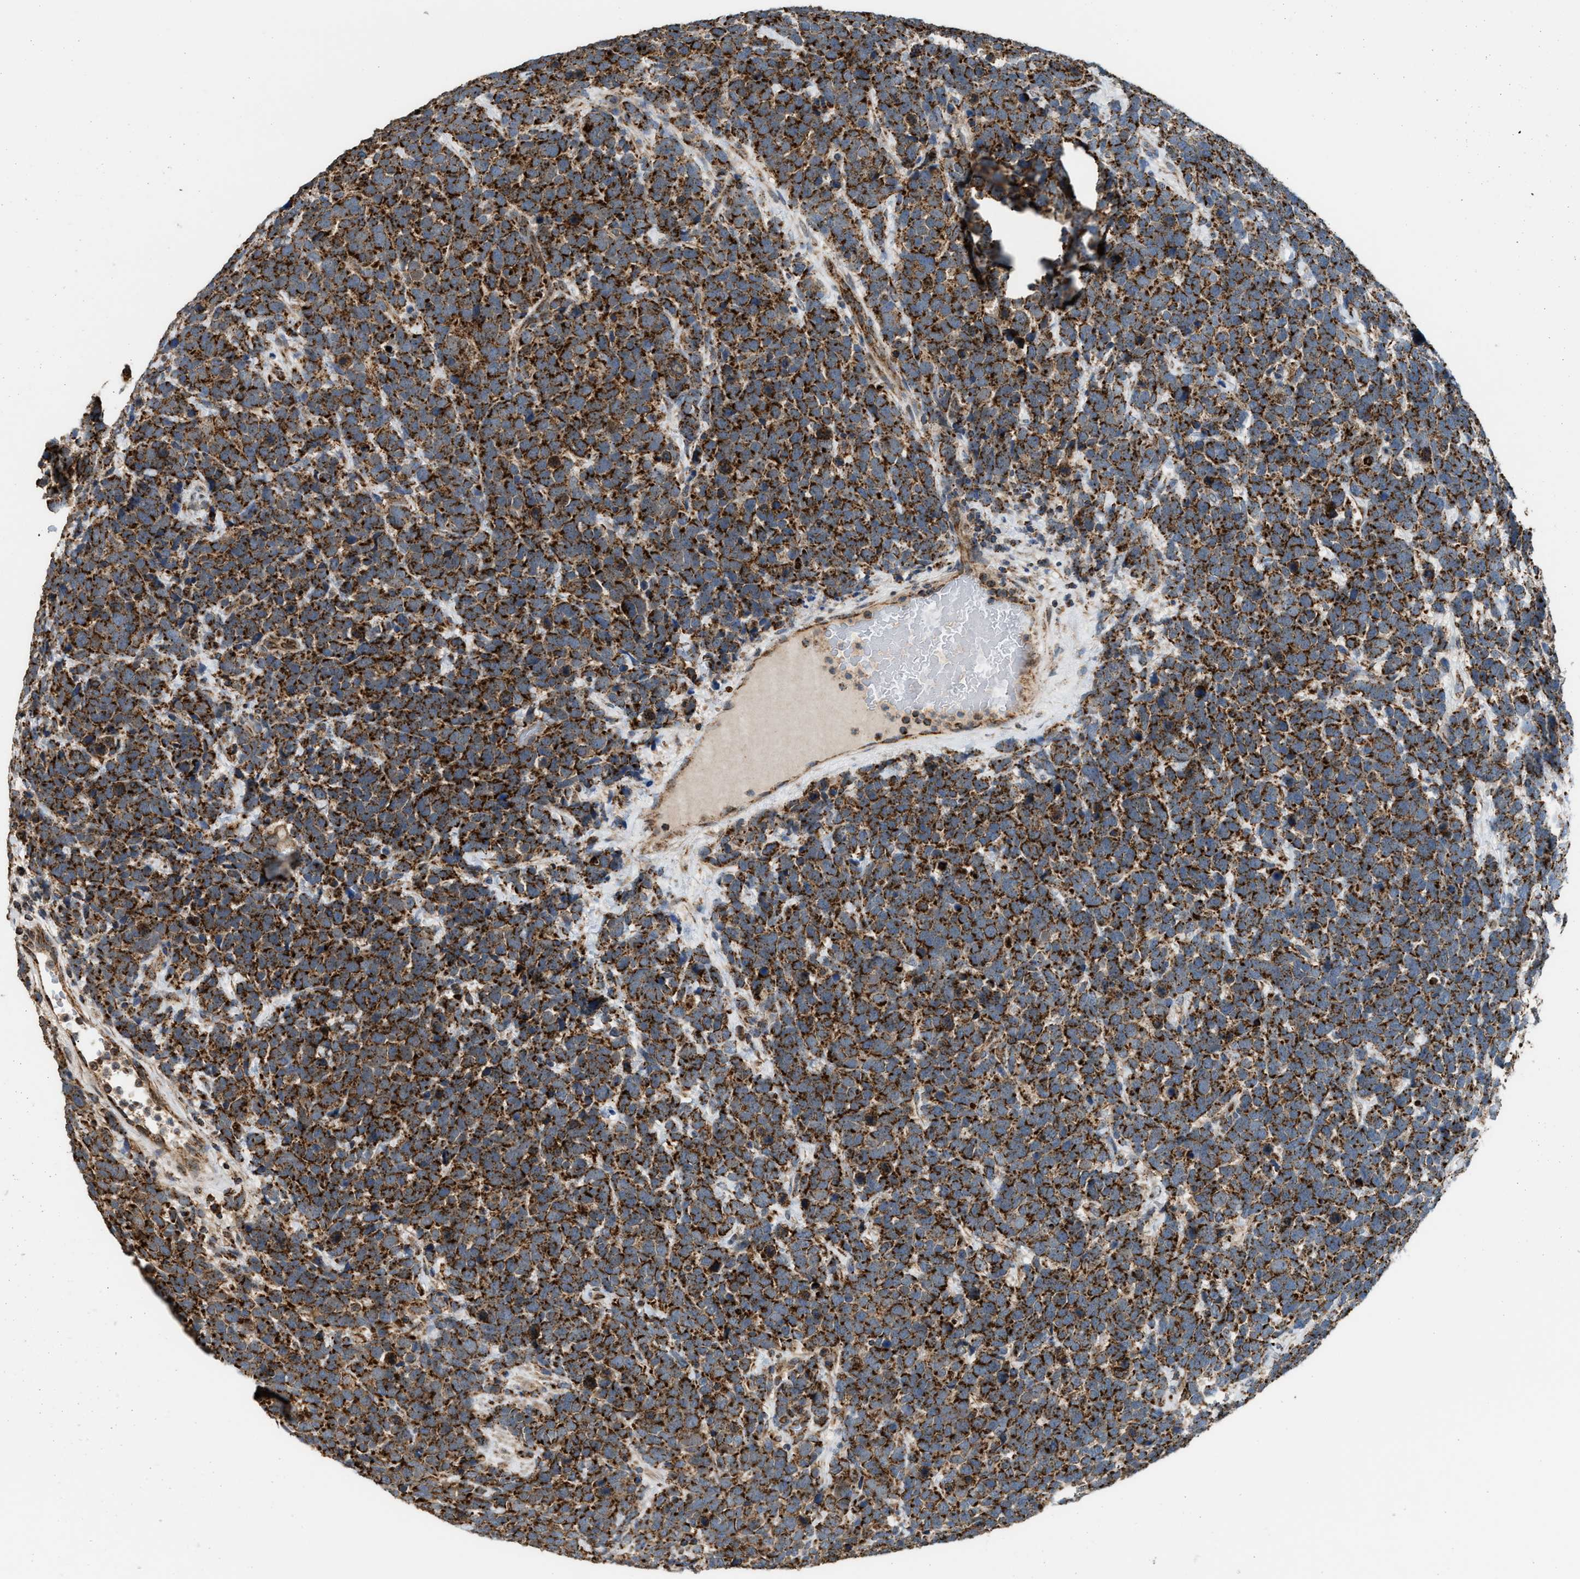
{"staining": {"intensity": "strong", "quantity": ">75%", "location": "cytoplasmic/membranous"}, "tissue": "urothelial cancer", "cell_type": "Tumor cells", "image_type": "cancer", "snomed": [{"axis": "morphology", "description": "Urothelial carcinoma, High grade"}, {"axis": "topography", "description": "Urinary bladder"}], "caption": "Protein expression analysis of urothelial carcinoma (high-grade) reveals strong cytoplasmic/membranous staining in about >75% of tumor cells. Nuclei are stained in blue.", "gene": "SGSM2", "patient": {"sex": "female", "age": 82}}